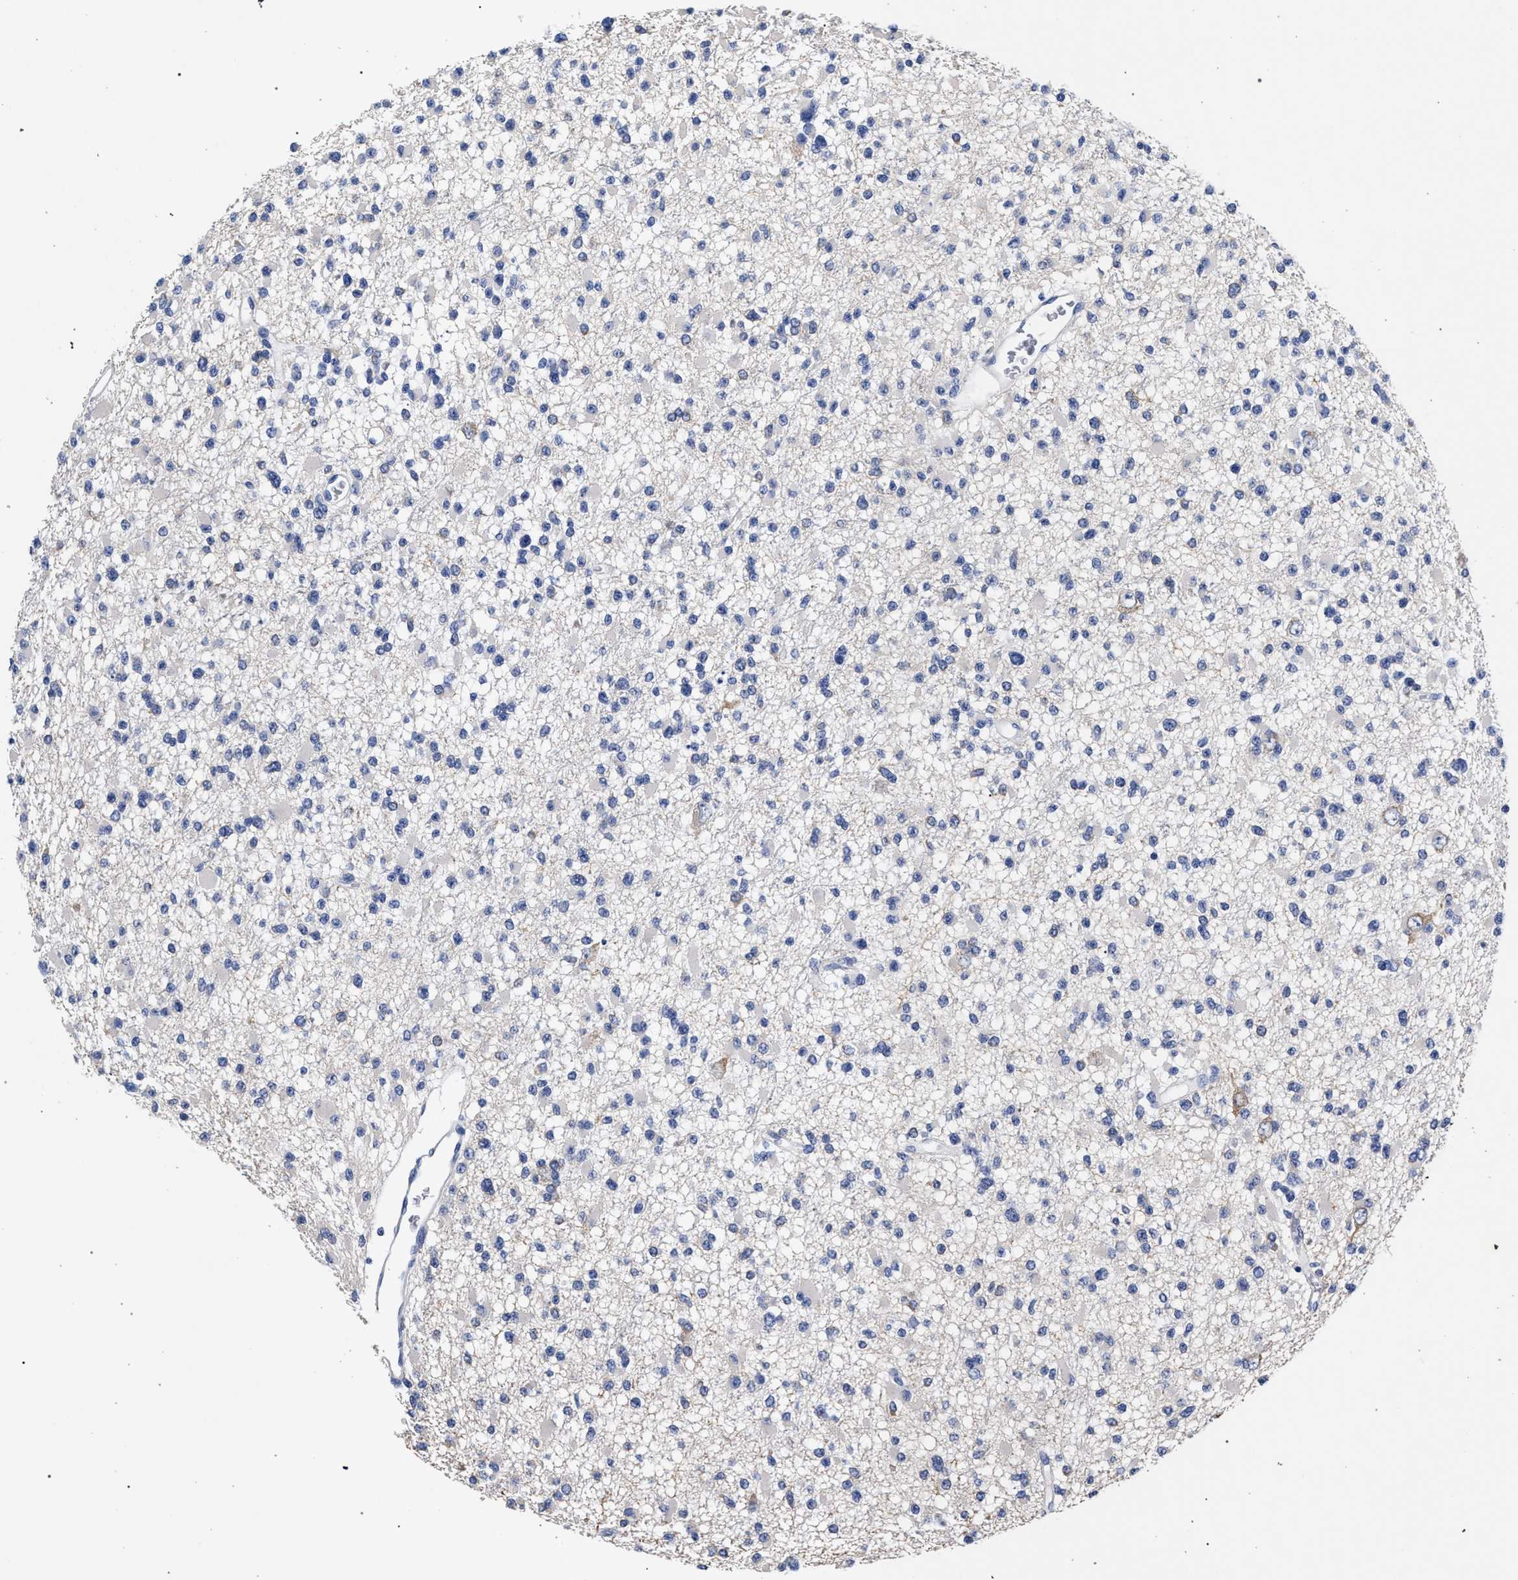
{"staining": {"intensity": "negative", "quantity": "none", "location": "none"}, "tissue": "glioma", "cell_type": "Tumor cells", "image_type": "cancer", "snomed": [{"axis": "morphology", "description": "Glioma, malignant, Low grade"}, {"axis": "topography", "description": "Brain"}], "caption": "IHC photomicrograph of neoplastic tissue: human glioma stained with DAB exhibits no significant protein positivity in tumor cells.", "gene": "AKAP4", "patient": {"sex": "female", "age": 22}}